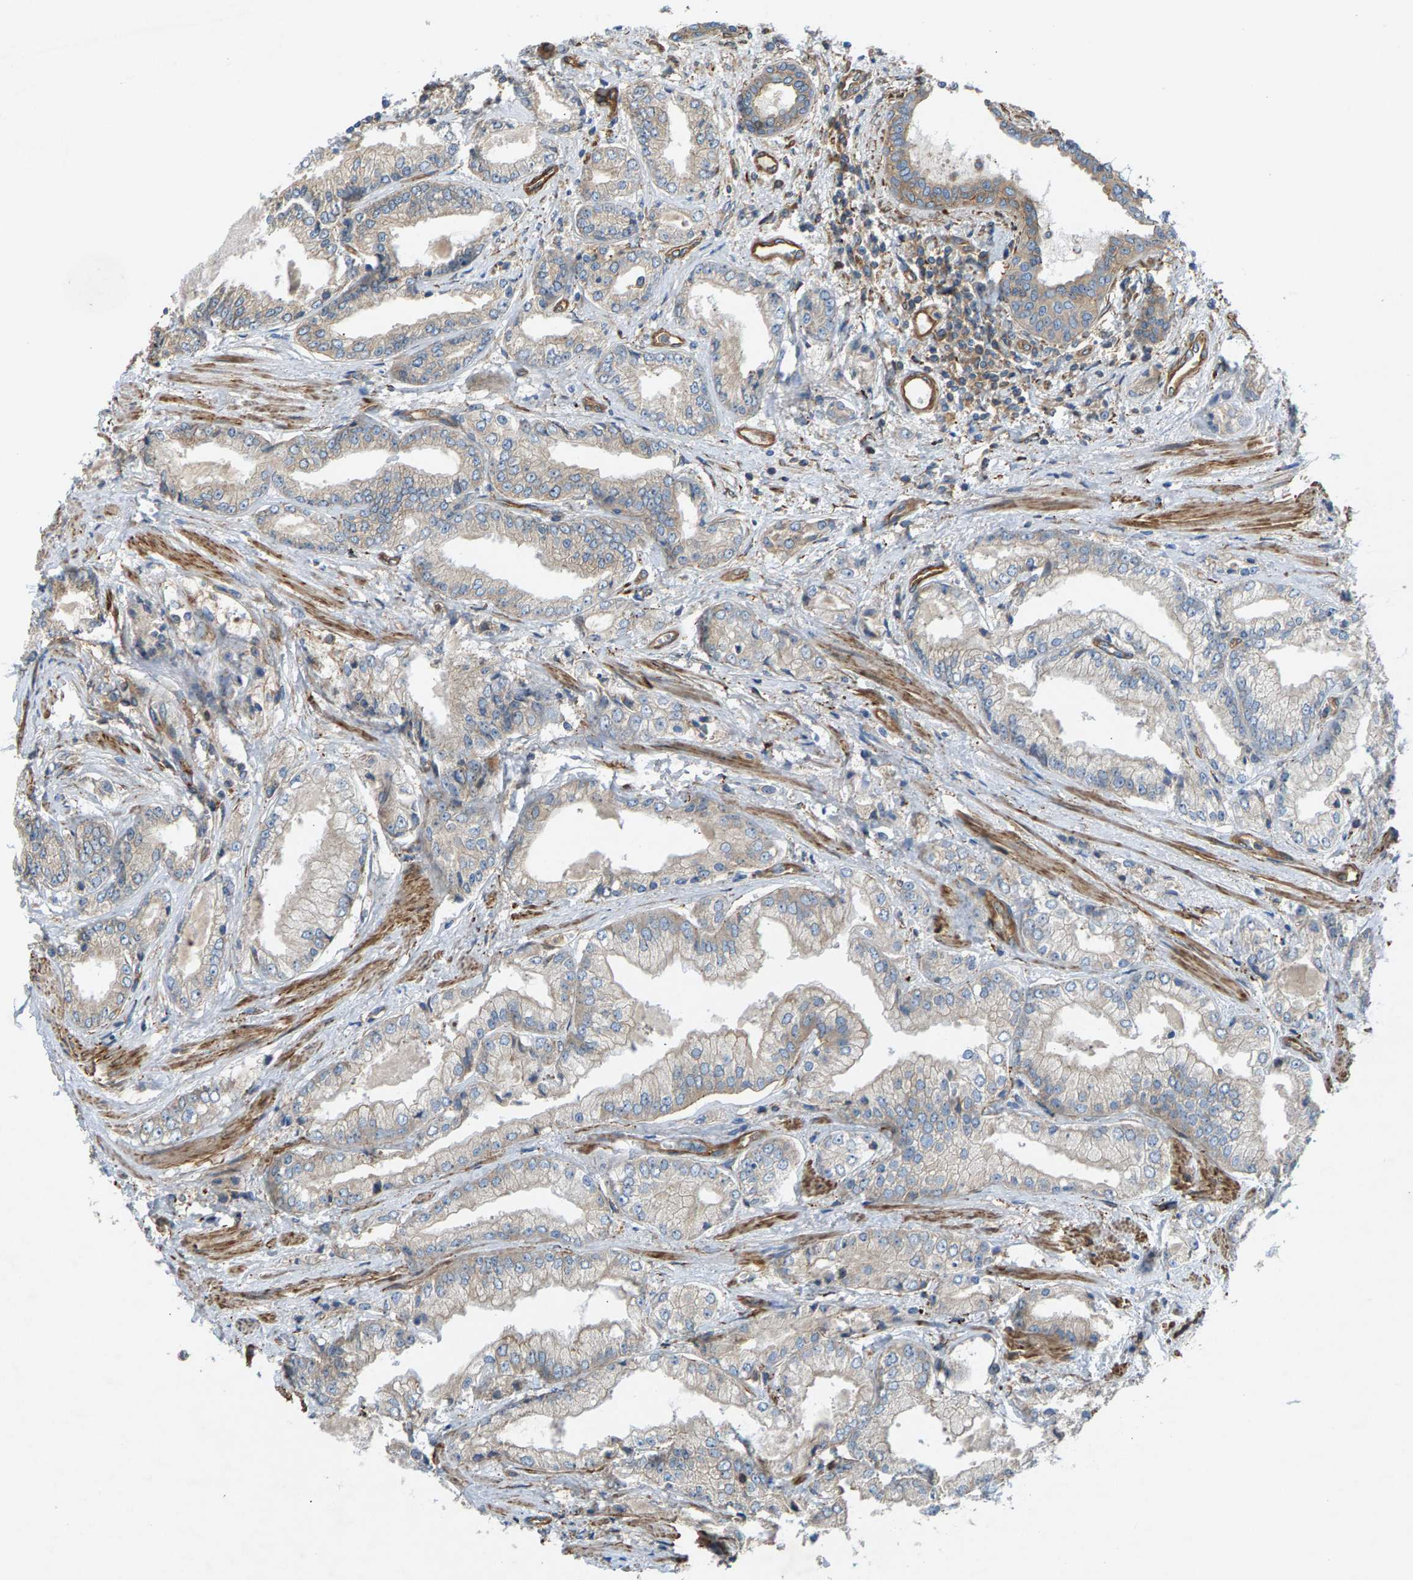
{"staining": {"intensity": "negative", "quantity": "none", "location": "none"}, "tissue": "prostate cancer", "cell_type": "Tumor cells", "image_type": "cancer", "snomed": [{"axis": "morphology", "description": "Adenocarcinoma, Low grade"}, {"axis": "topography", "description": "Prostate"}], "caption": "Human low-grade adenocarcinoma (prostate) stained for a protein using immunohistochemistry (IHC) reveals no staining in tumor cells.", "gene": "PDCL", "patient": {"sex": "male", "age": 52}}